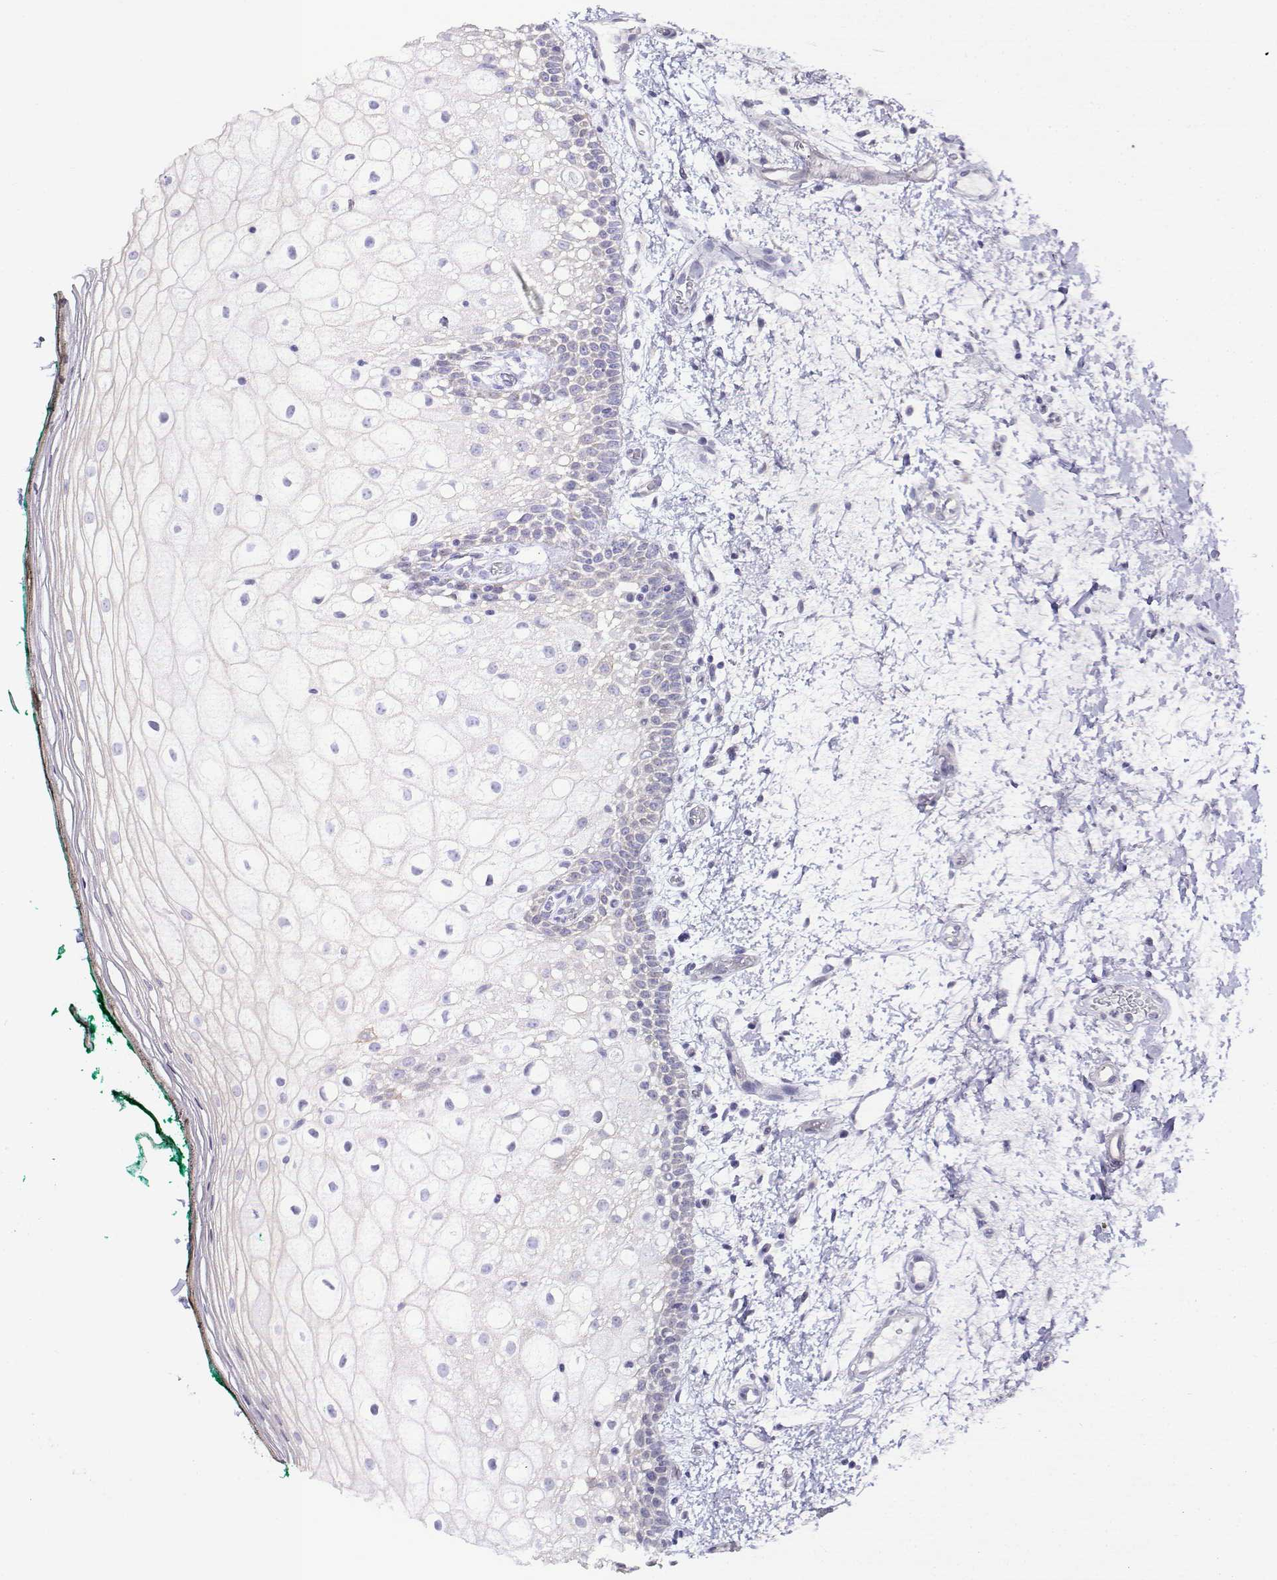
{"staining": {"intensity": "negative", "quantity": "none", "location": "none"}, "tissue": "oral mucosa", "cell_type": "Squamous epithelial cells", "image_type": "normal", "snomed": [{"axis": "morphology", "description": "Normal tissue, NOS"}, {"axis": "topography", "description": "Oral tissue"}], "caption": "IHC image of unremarkable oral mucosa: human oral mucosa stained with DAB (3,3'-diaminobenzidine) demonstrates no significant protein positivity in squamous epithelial cells.", "gene": "NOS1AP", "patient": {"sex": "female", "age": 83}}